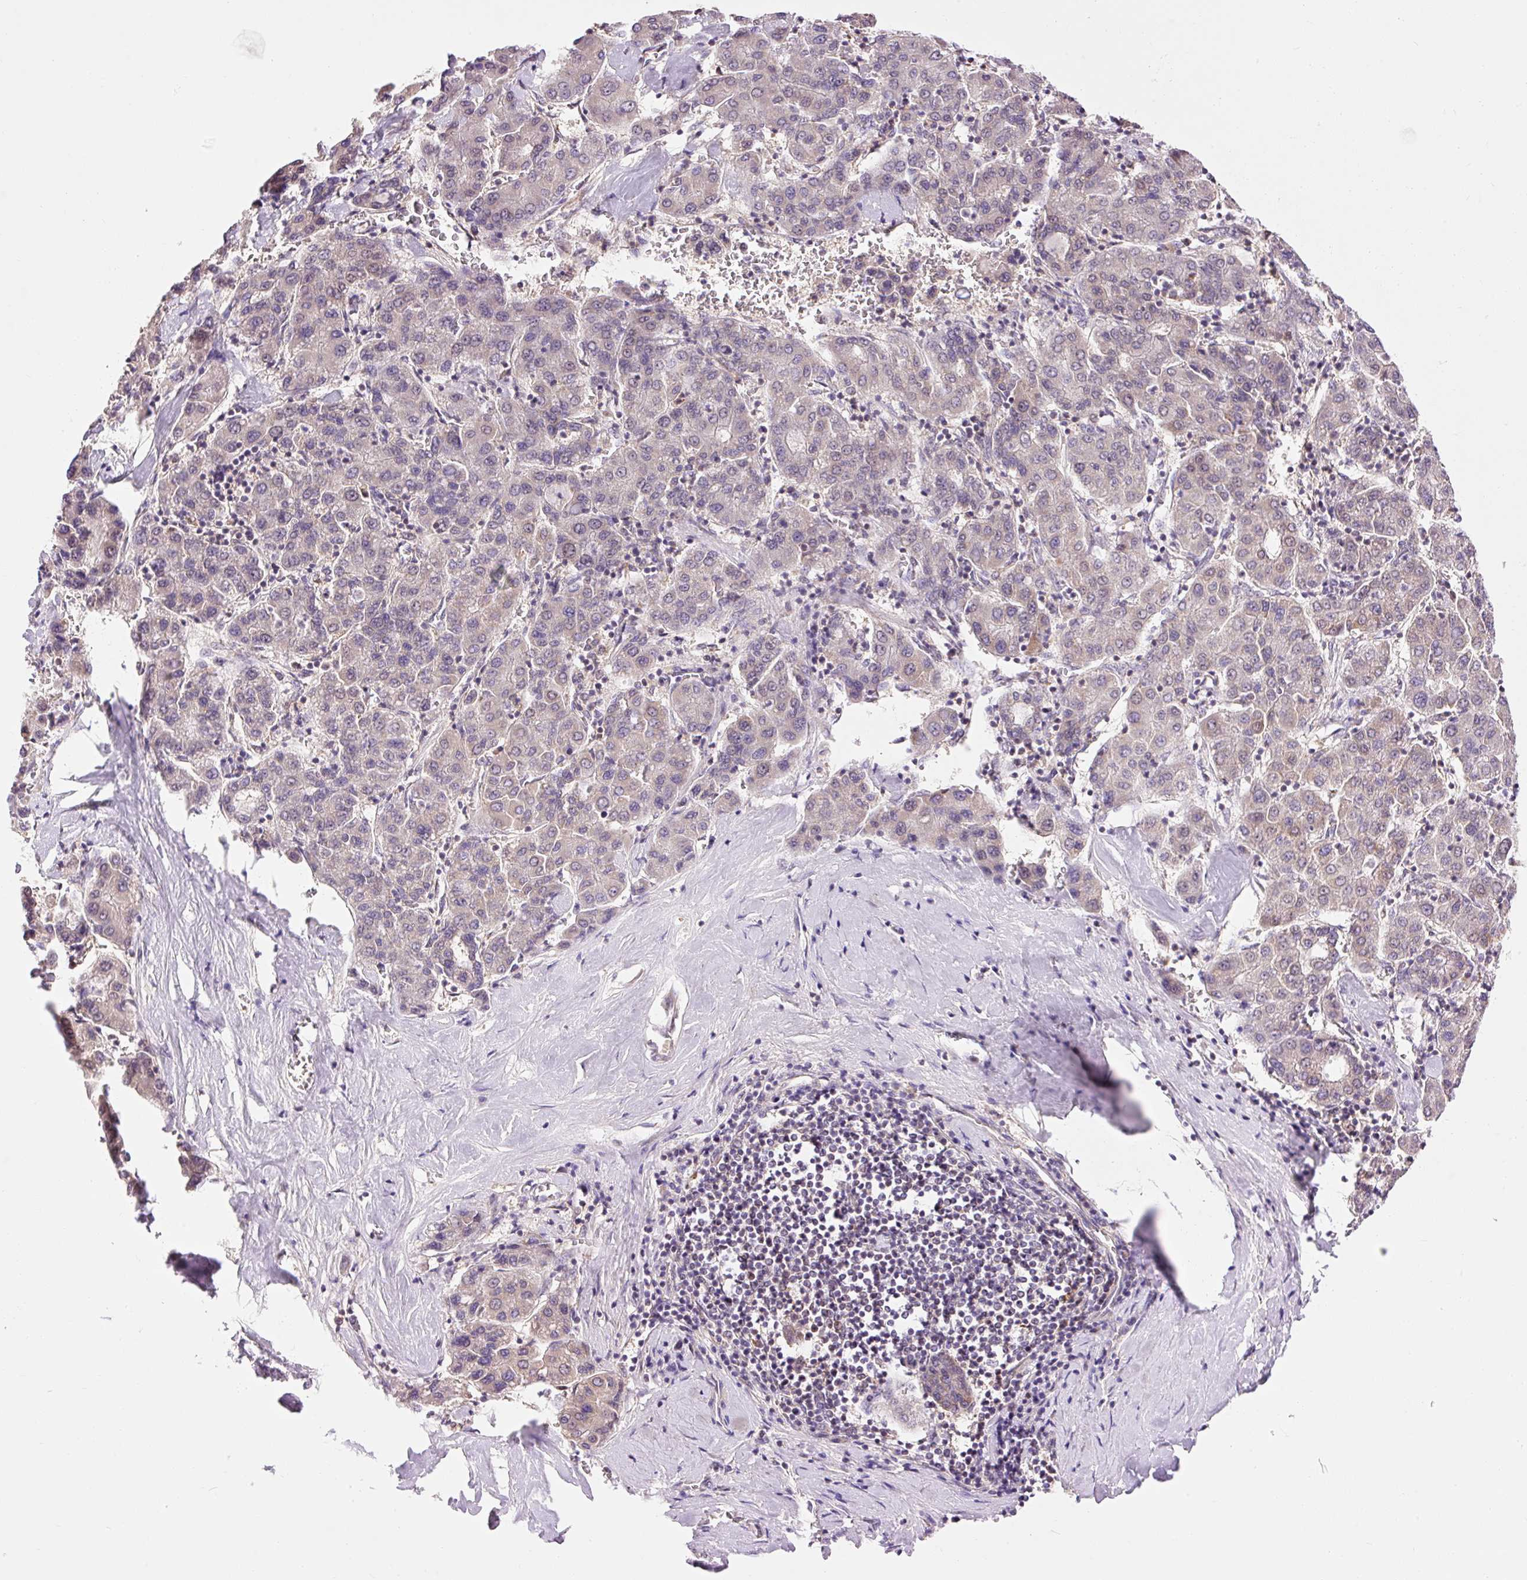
{"staining": {"intensity": "moderate", "quantity": "<25%", "location": "cytoplasmic/membranous"}, "tissue": "liver cancer", "cell_type": "Tumor cells", "image_type": "cancer", "snomed": [{"axis": "morphology", "description": "Carcinoma, Hepatocellular, NOS"}, {"axis": "topography", "description": "Liver"}], "caption": "Immunohistochemical staining of liver cancer reveals low levels of moderate cytoplasmic/membranous protein positivity in about <25% of tumor cells.", "gene": "IMMT", "patient": {"sex": "male", "age": 65}}